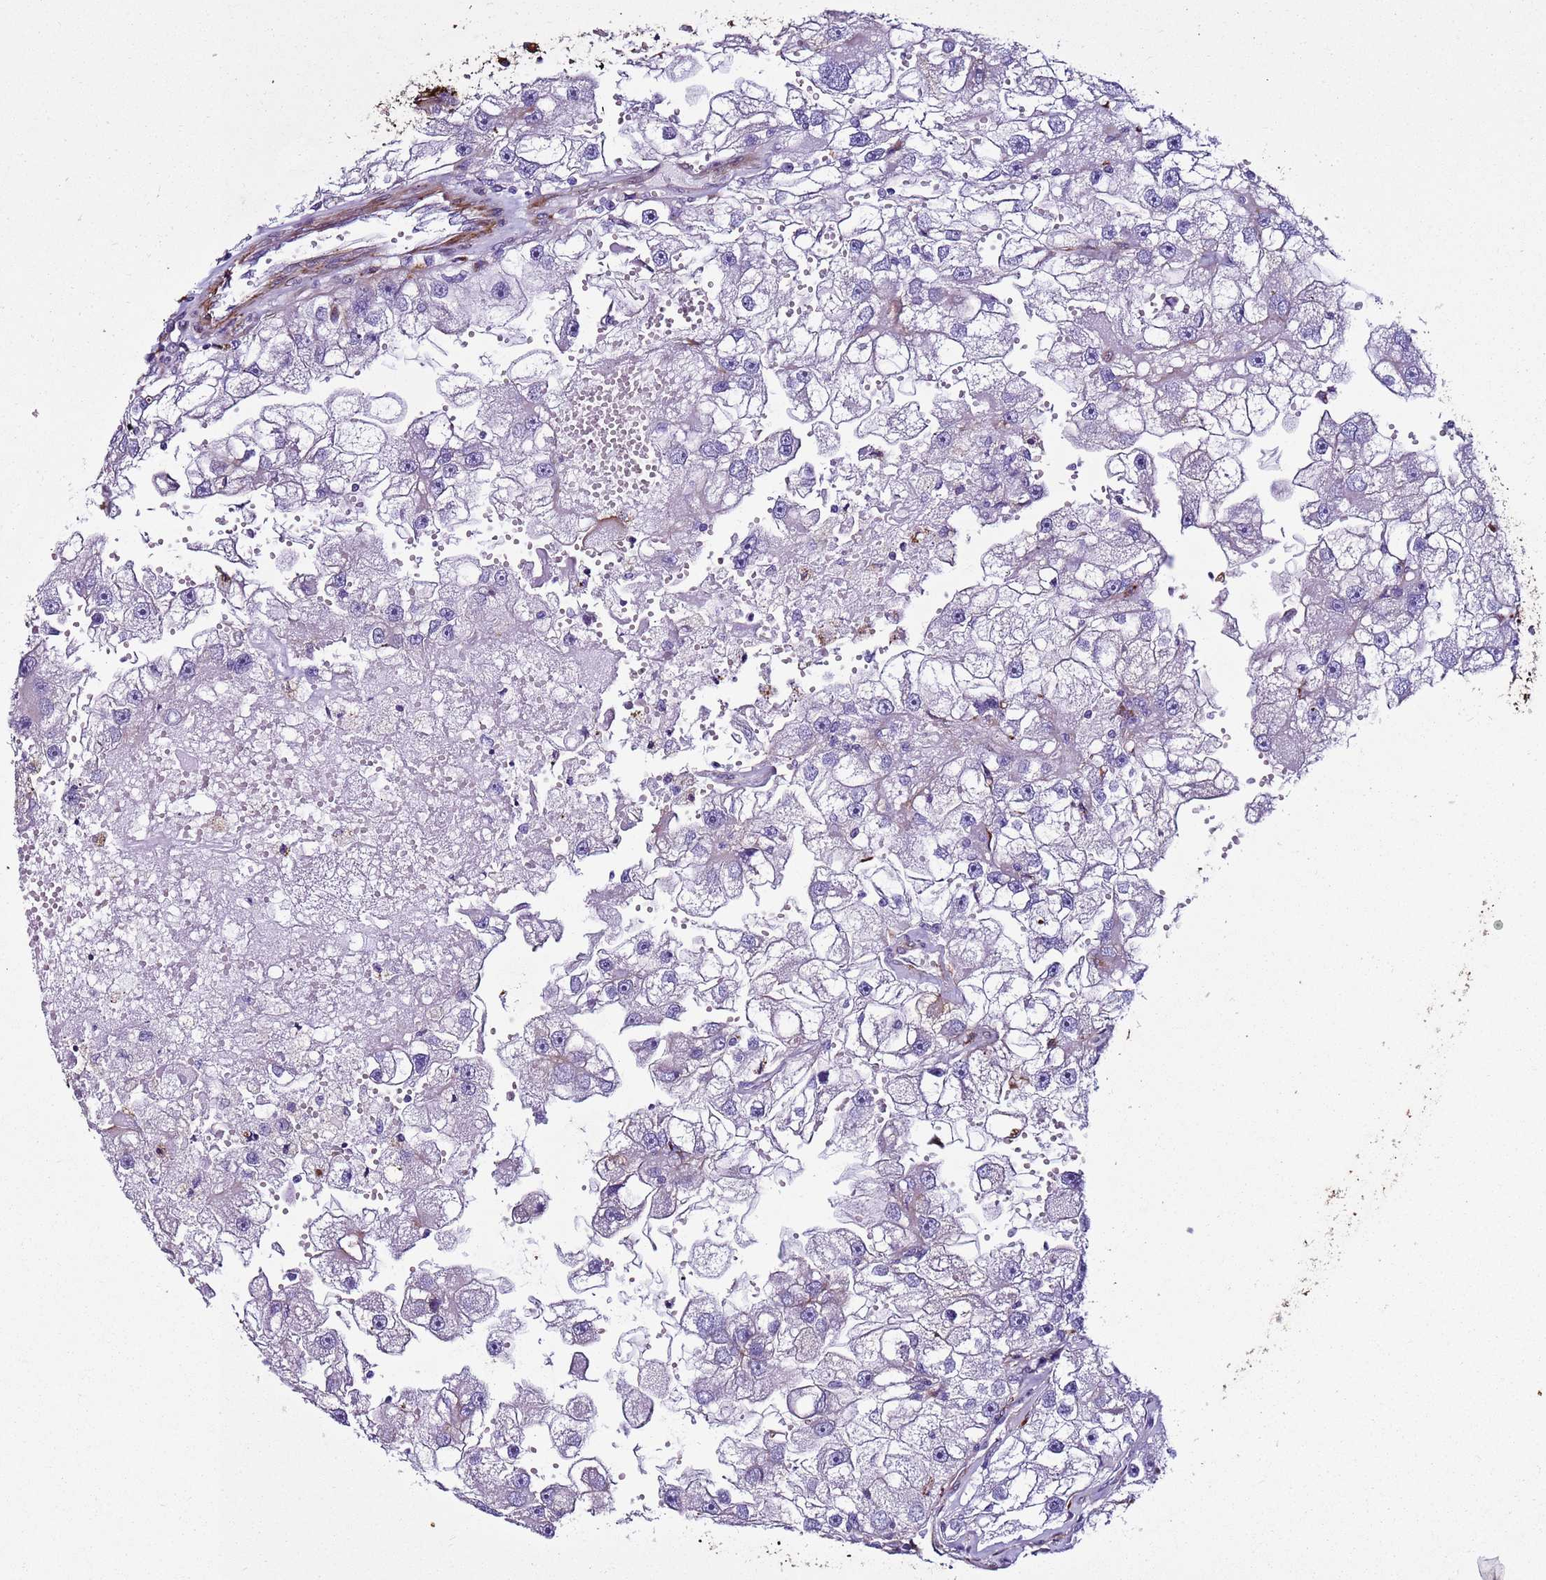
{"staining": {"intensity": "negative", "quantity": "none", "location": "none"}, "tissue": "renal cancer", "cell_type": "Tumor cells", "image_type": "cancer", "snomed": [{"axis": "morphology", "description": "Adenocarcinoma, NOS"}, {"axis": "topography", "description": "Kidney"}], "caption": "DAB immunohistochemical staining of adenocarcinoma (renal) shows no significant positivity in tumor cells.", "gene": "RABL2B", "patient": {"sex": "male", "age": 63}}